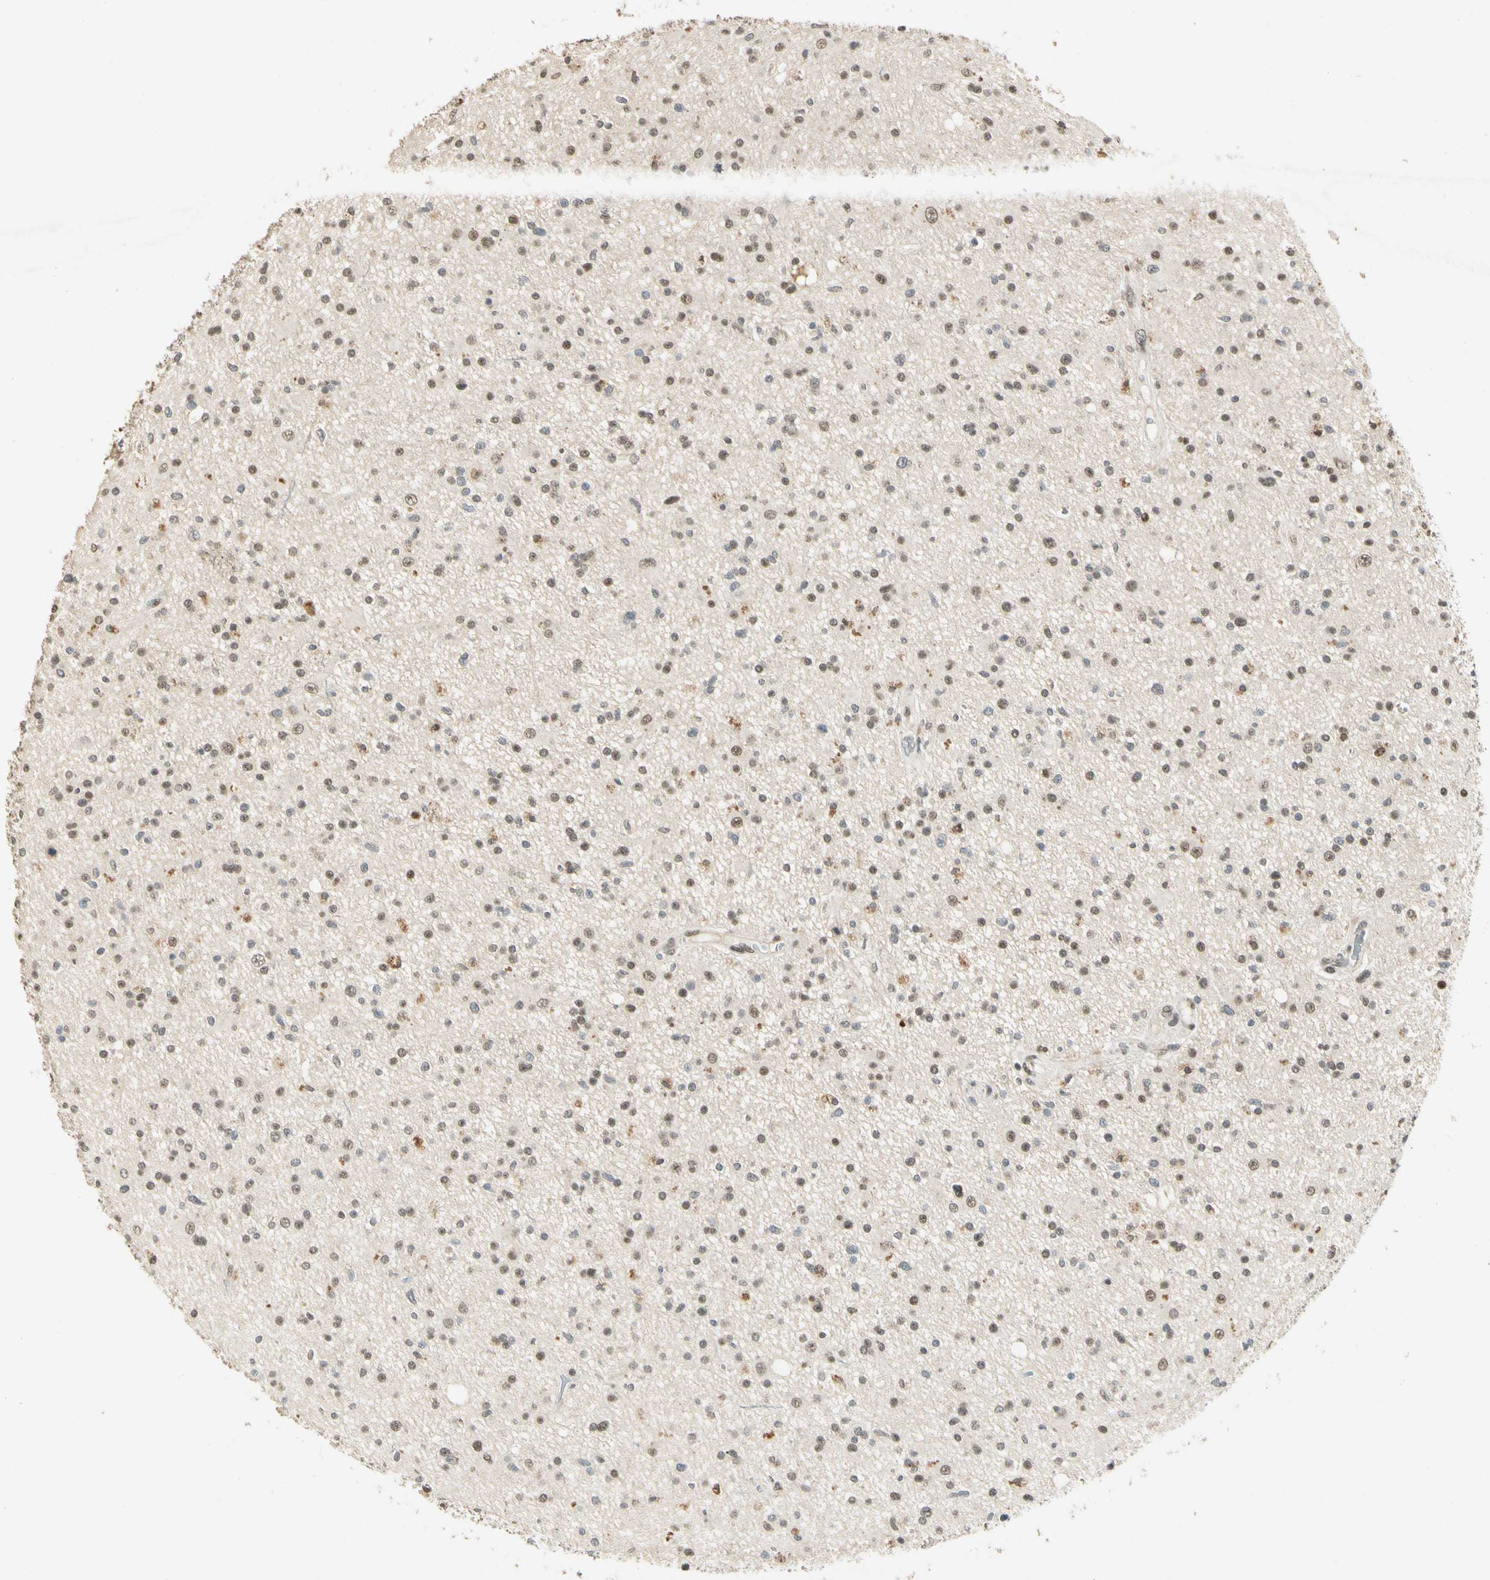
{"staining": {"intensity": "moderate", "quantity": ">75%", "location": "nuclear"}, "tissue": "glioma", "cell_type": "Tumor cells", "image_type": "cancer", "snomed": [{"axis": "morphology", "description": "Glioma, malignant, High grade"}, {"axis": "topography", "description": "Brain"}], "caption": "The micrograph exhibits immunohistochemical staining of malignant glioma (high-grade). There is moderate nuclear staining is appreciated in about >75% of tumor cells.", "gene": "ZBTB4", "patient": {"sex": "male", "age": 33}}